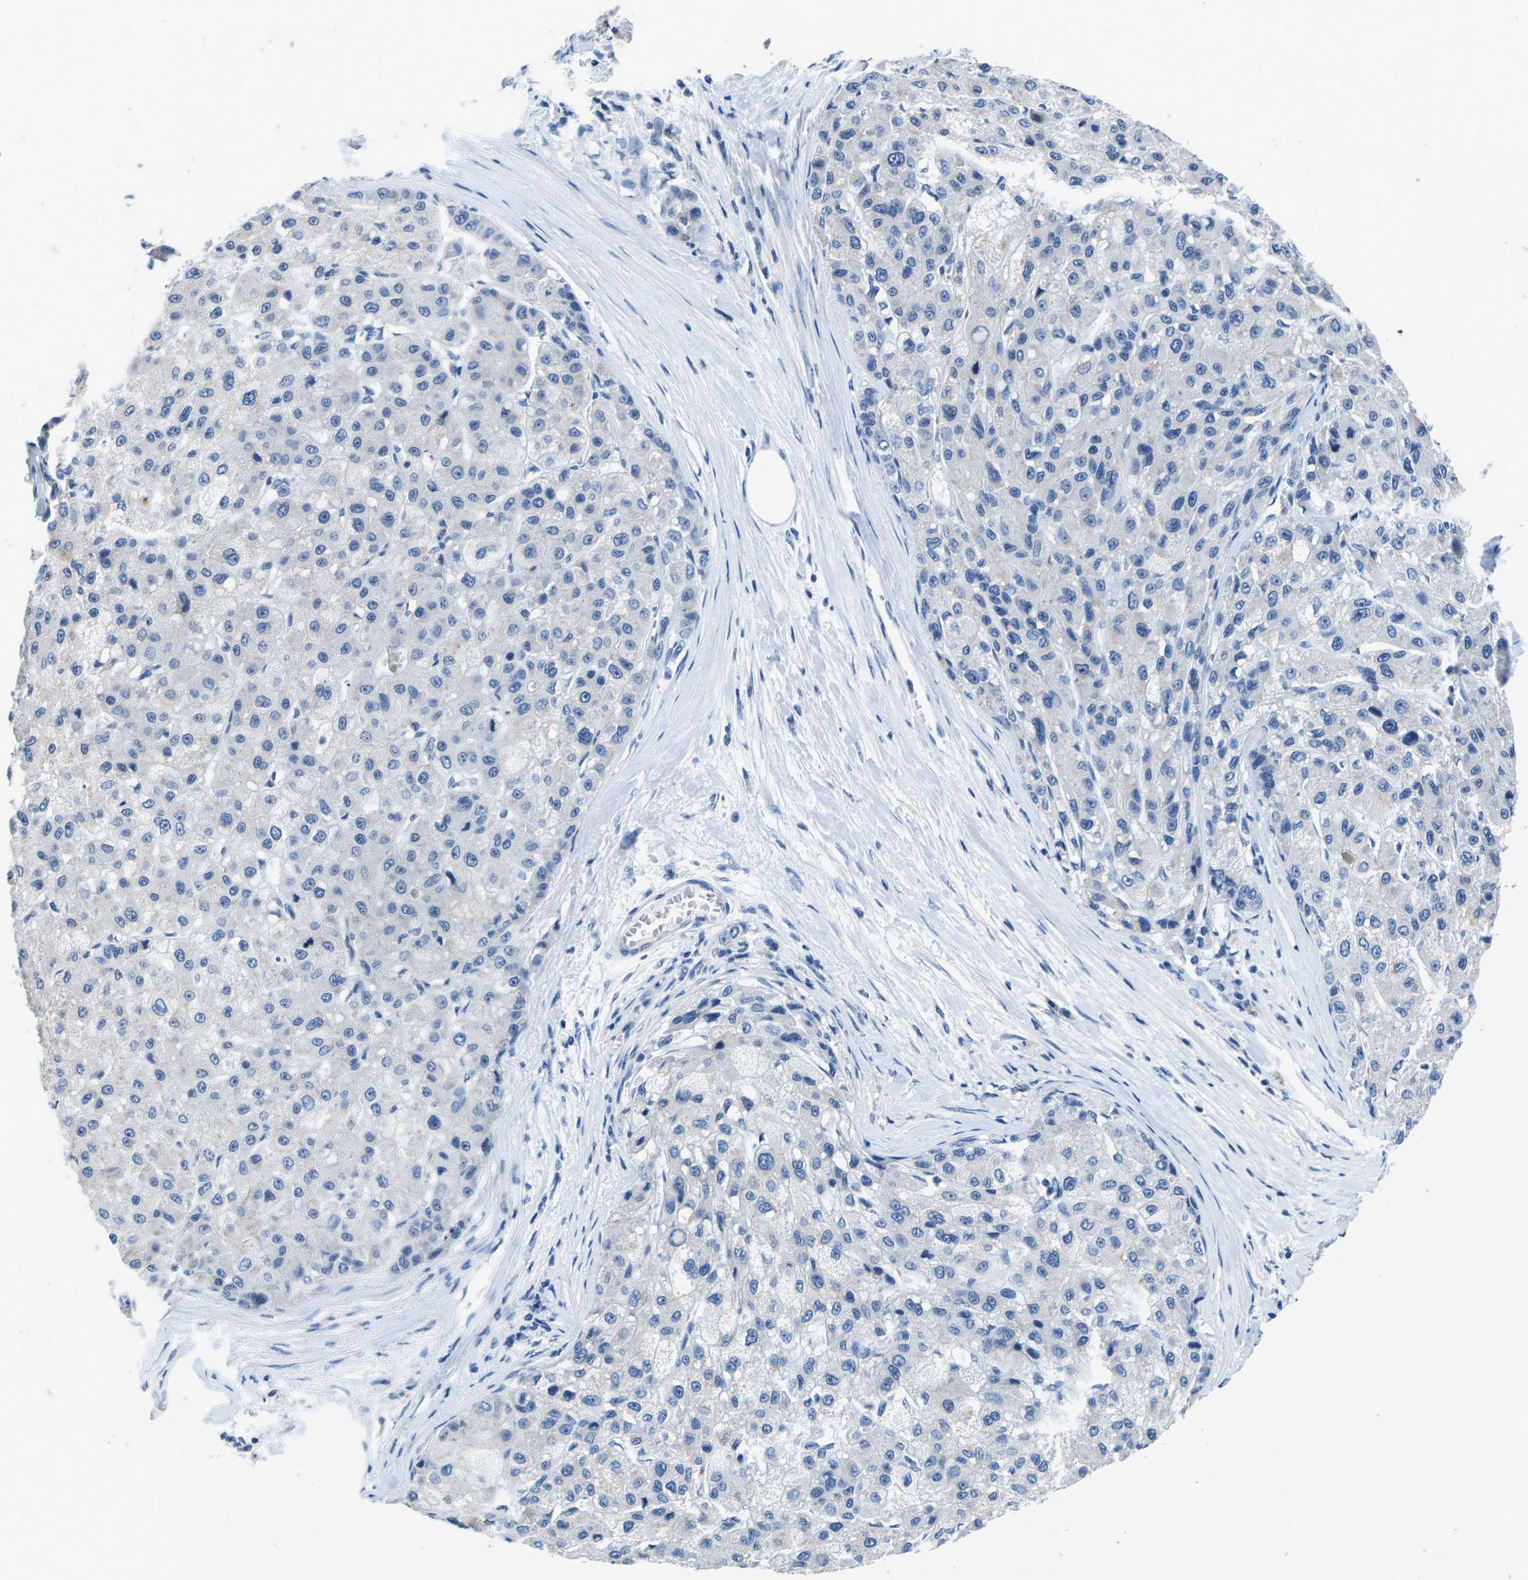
{"staining": {"intensity": "negative", "quantity": "none", "location": "none"}, "tissue": "liver cancer", "cell_type": "Tumor cells", "image_type": "cancer", "snomed": [{"axis": "morphology", "description": "Carcinoma, Hepatocellular, NOS"}, {"axis": "topography", "description": "Liver"}], "caption": "IHC image of neoplastic tissue: liver cancer (hepatocellular carcinoma) stained with DAB (3,3'-diaminobenzidine) demonstrates no significant protein positivity in tumor cells.", "gene": "UMOD", "patient": {"sex": "male", "age": 80}}